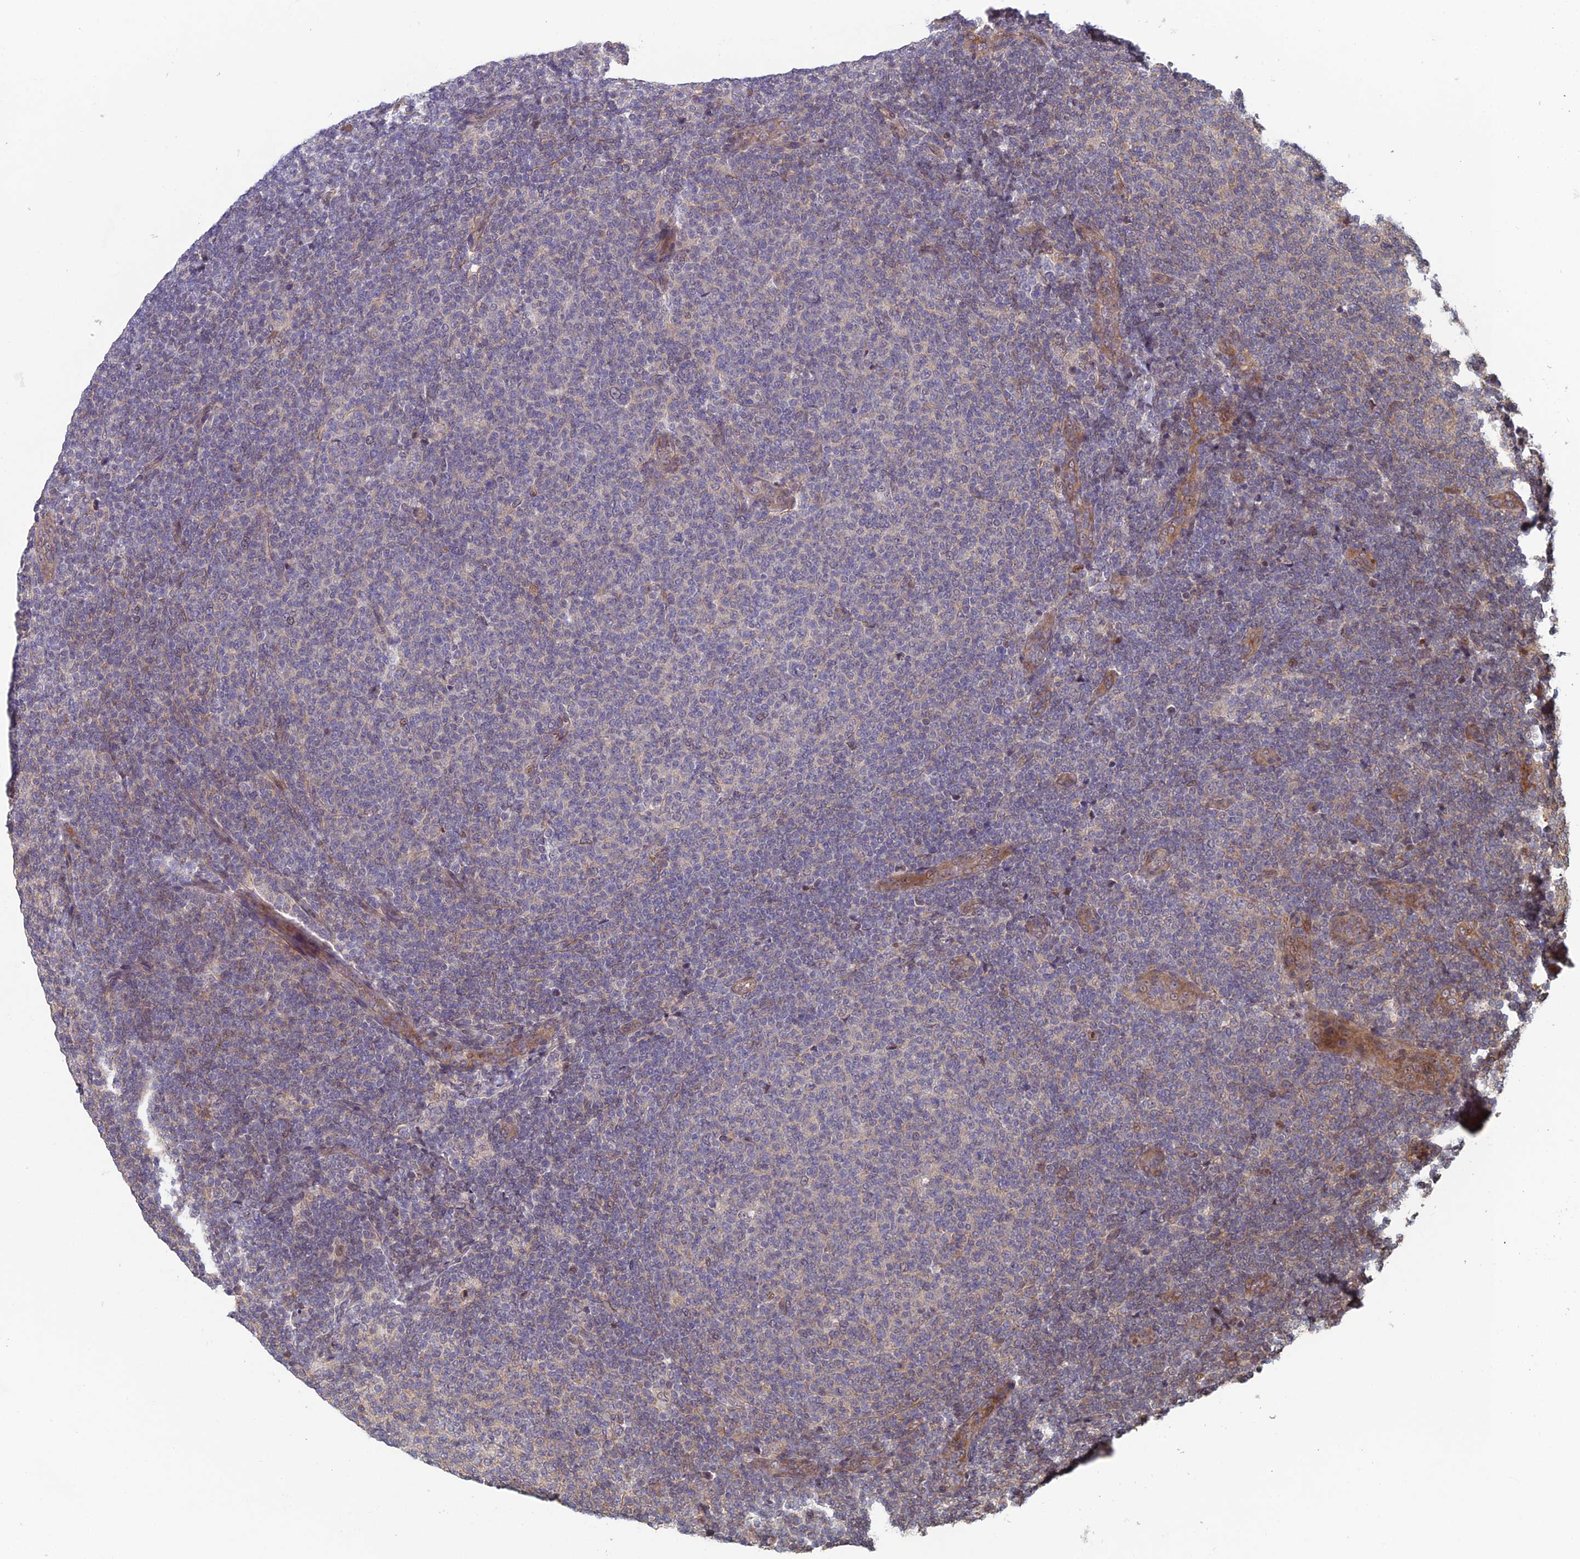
{"staining": {"intensity": "negative", "quantity": "none", "location": "none"}, "tissue": "lymphoma", "cell_type": "Tumor cells", "image_type": "cancer", "snomed": [{"axis": "morphology", "description": "Malignant lymphoma, non-Hodgkin's type, Low grade"}, {"axis": "topography", "description": "Lymph node"}], "caption": "This photomicrograph is of lymphoma stained with immunohistochemistry to label a protein in brown with the nuclei are counter-stained blue. There is no positivity in tumor cells.", "gene": "CCDC183", "patient": {"sex": "male", "age": 66}}